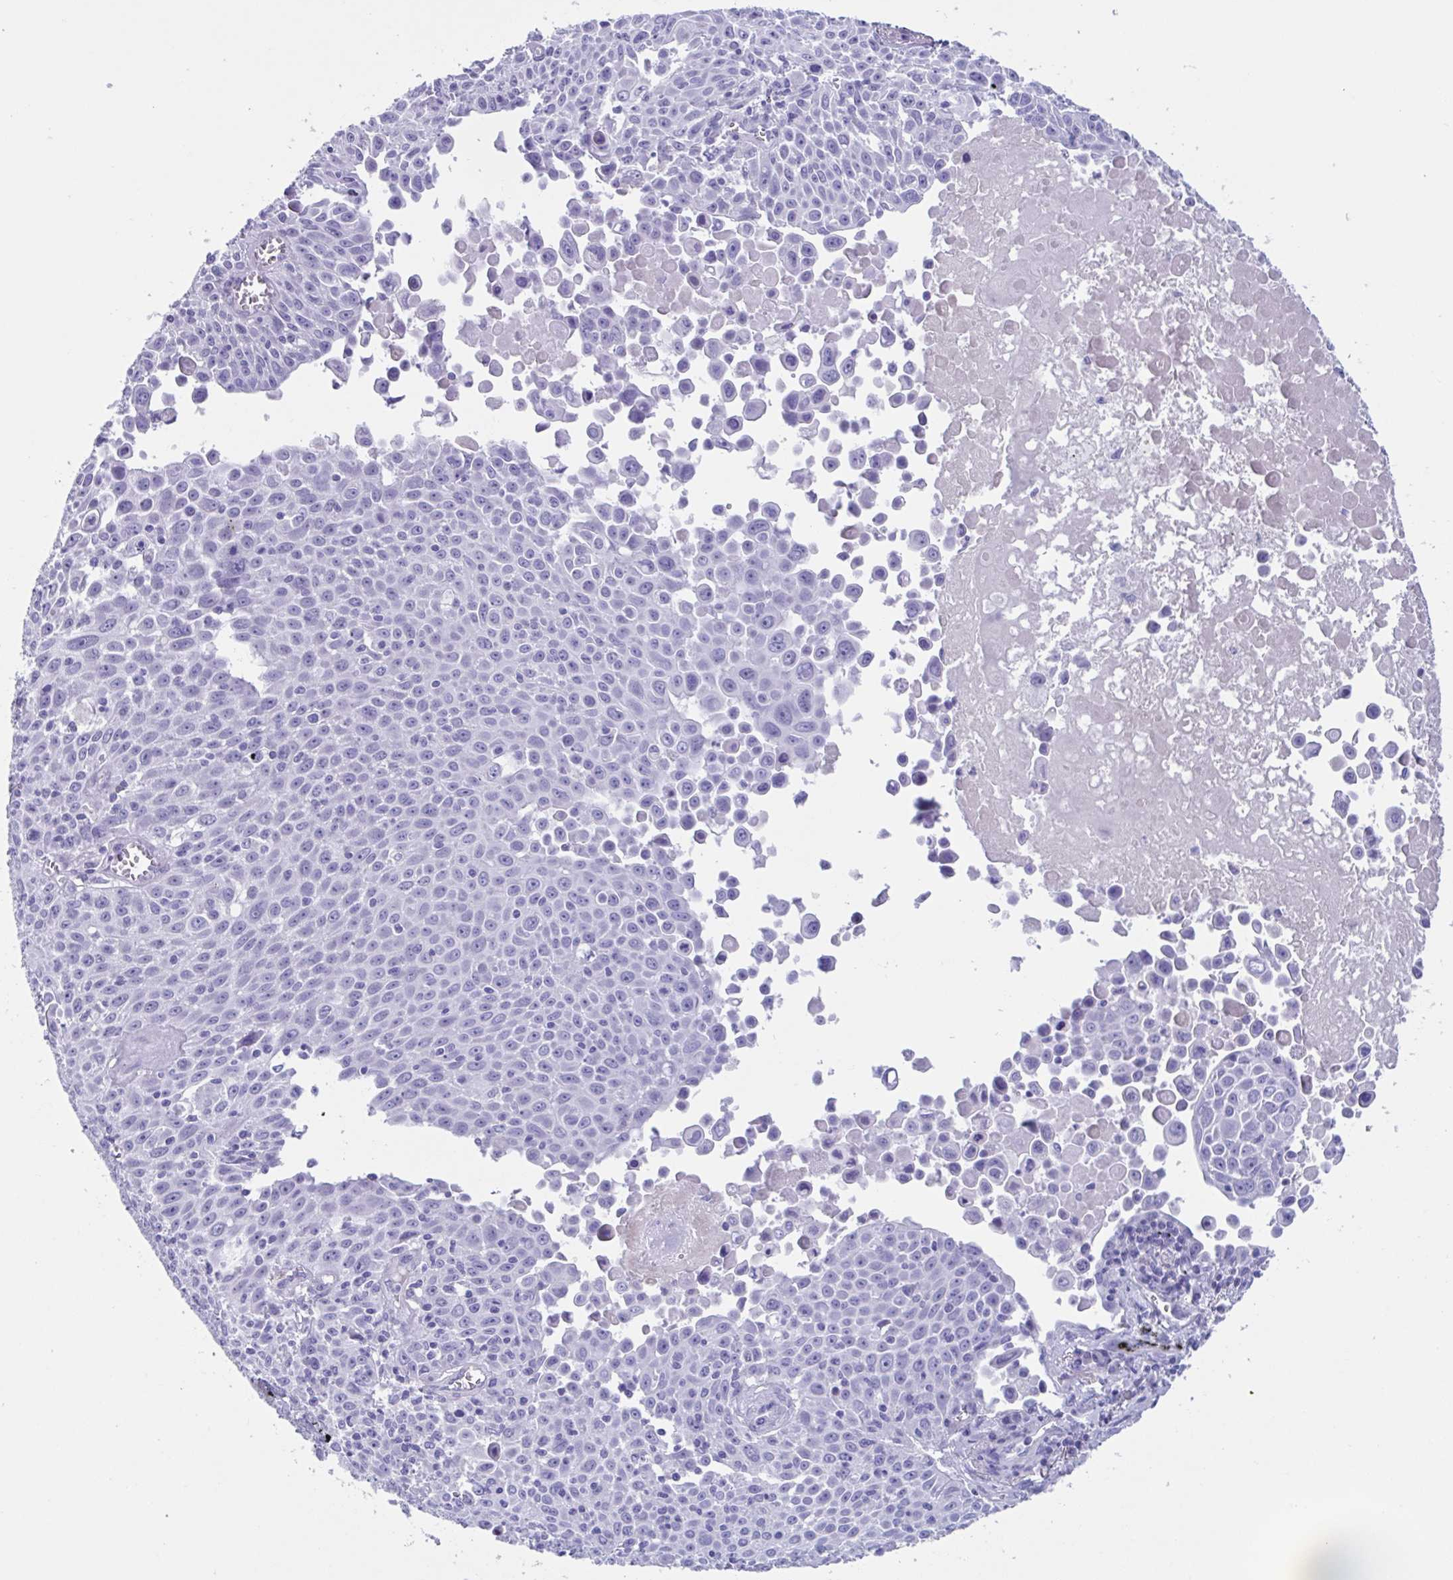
{"staining": {"intensity": "negative", "quantity": "none", "location": "none"}, "tissue": "lung cancer", "cell_type": "Tumor cells", "image_type": "cancer", "snomed": [{"axis": "morphology", "description": "Squamous cell carcinoma, NOS"}, {"axis": "morphology", "description": "Squamous cell carcinoma, metastatic, NOS"}, {"axis": "topography", "description": "Lymph node"}, {"axis": "topography", "description": "Lung"}], "caption": "Immunohistochemistry (IHC) photomicrograph of neoplastic tissue: lung cancer stained with DAB reveals no significant protein positivity in tumor cells. The staining is performed using DAB (3,3'-diaminobenzidine) brown chromogen with nuclei counter-stained in using hematoxylin.", "gene": "USP35", "patient": {"sex": "female", "age": 62}}